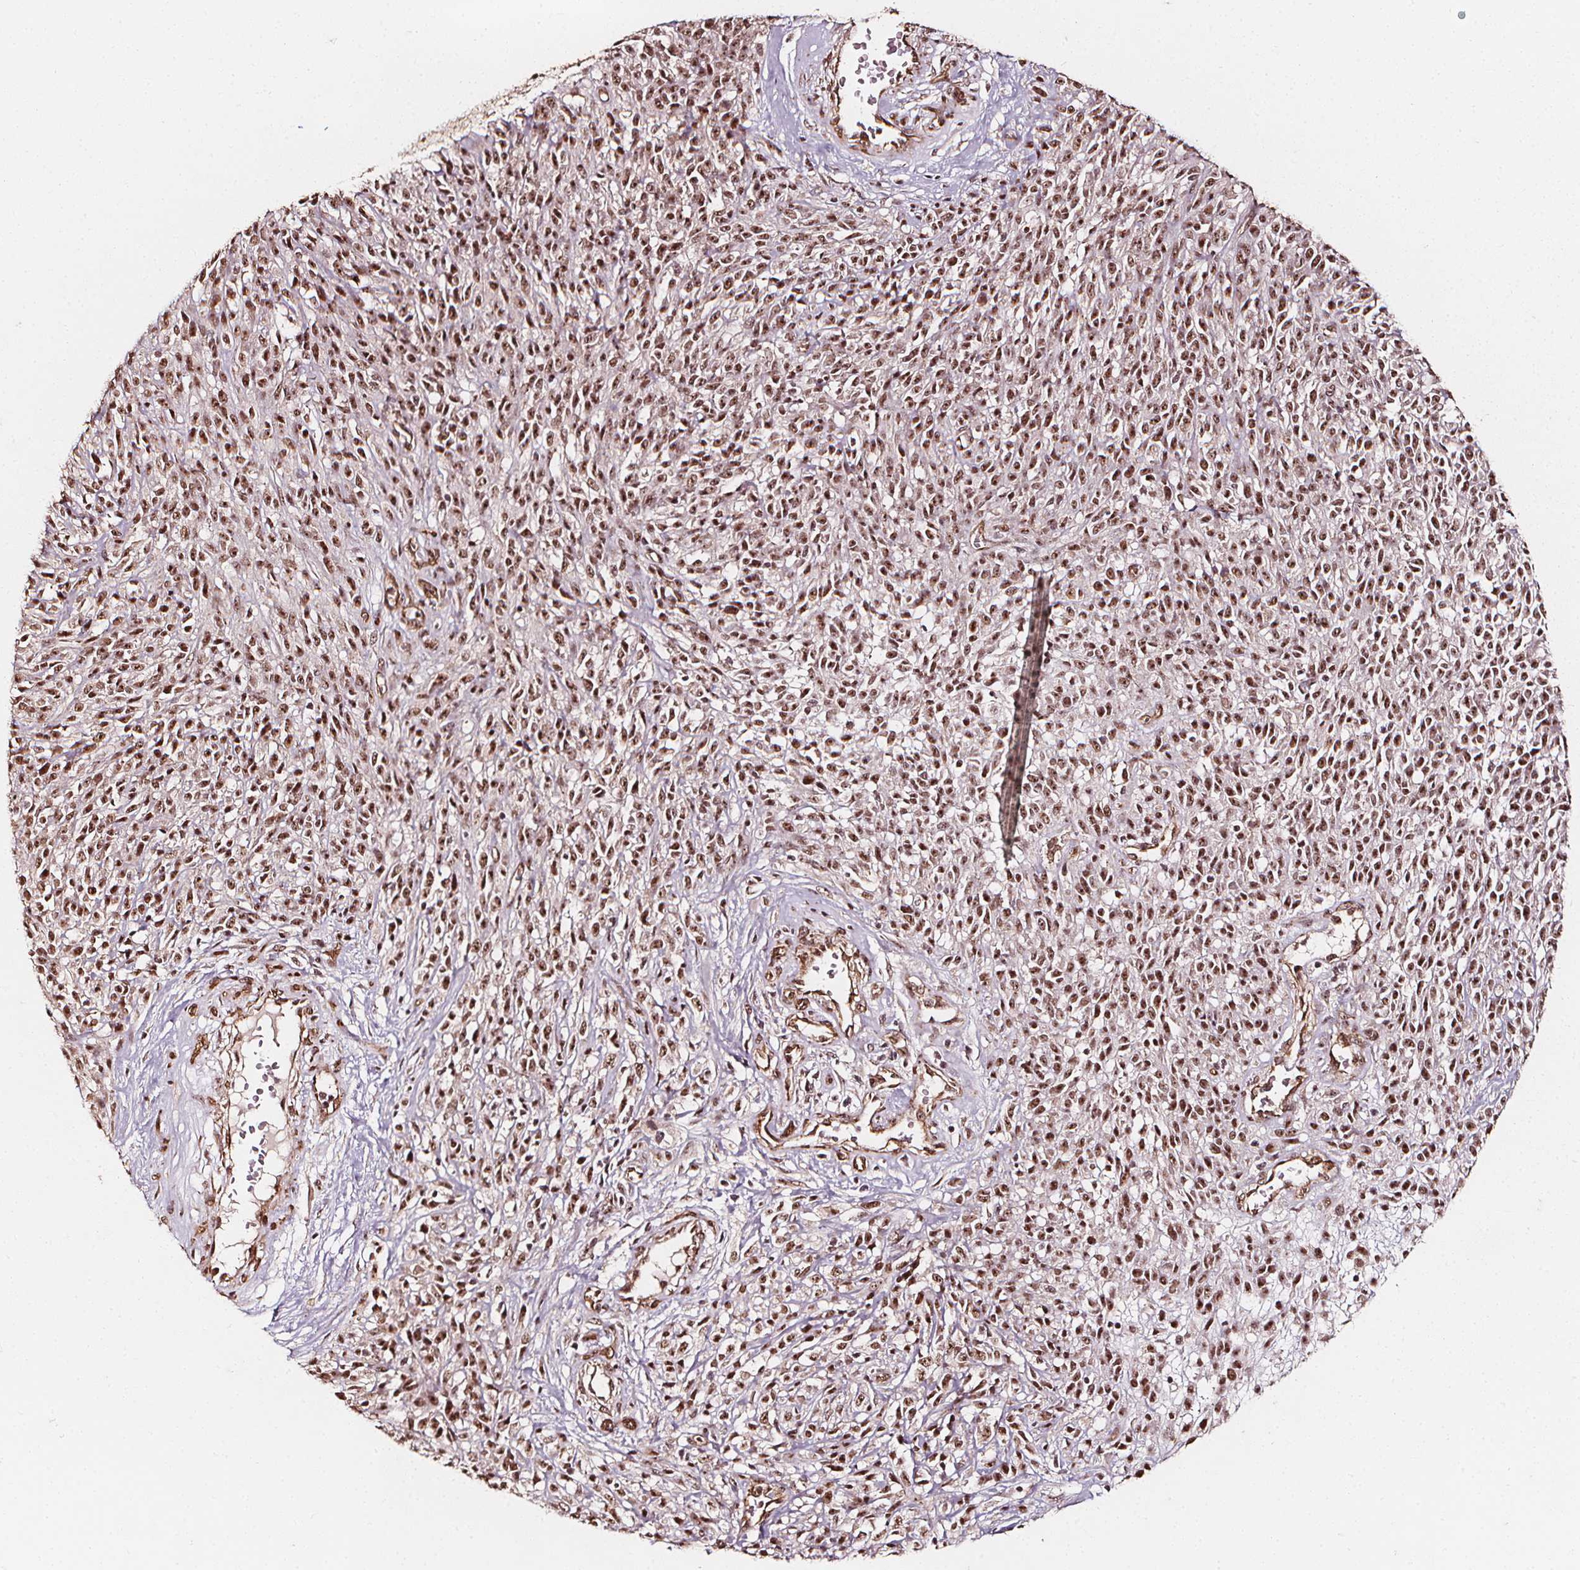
{"staining": {"intensity": "moderate", "quantity": ">75%", "location": "nuclear"}, "tissue": "melanoma", "cell_type": "Tumor cells", "image_type": "cancer", "snomed": [{"axis": "morphology", "description": "Malignant melanoma, NOS"}, {"axis": "topography", "description": "Skin"}, {"axis": "topography", "description": "Skin of trunk"}], "caption": "Tumor cells demonstrate medium levels of moderate nuclear staining in about >75% of cells in human melanoma. The staining was performed using DAB (3,3'-diaminobenzidine), with brown indicating positive protein expression. Nuclei are stained blue with hematoxylin.", "gene": "EXOSC9", "patient": {"sex": "male", "age": 74}}